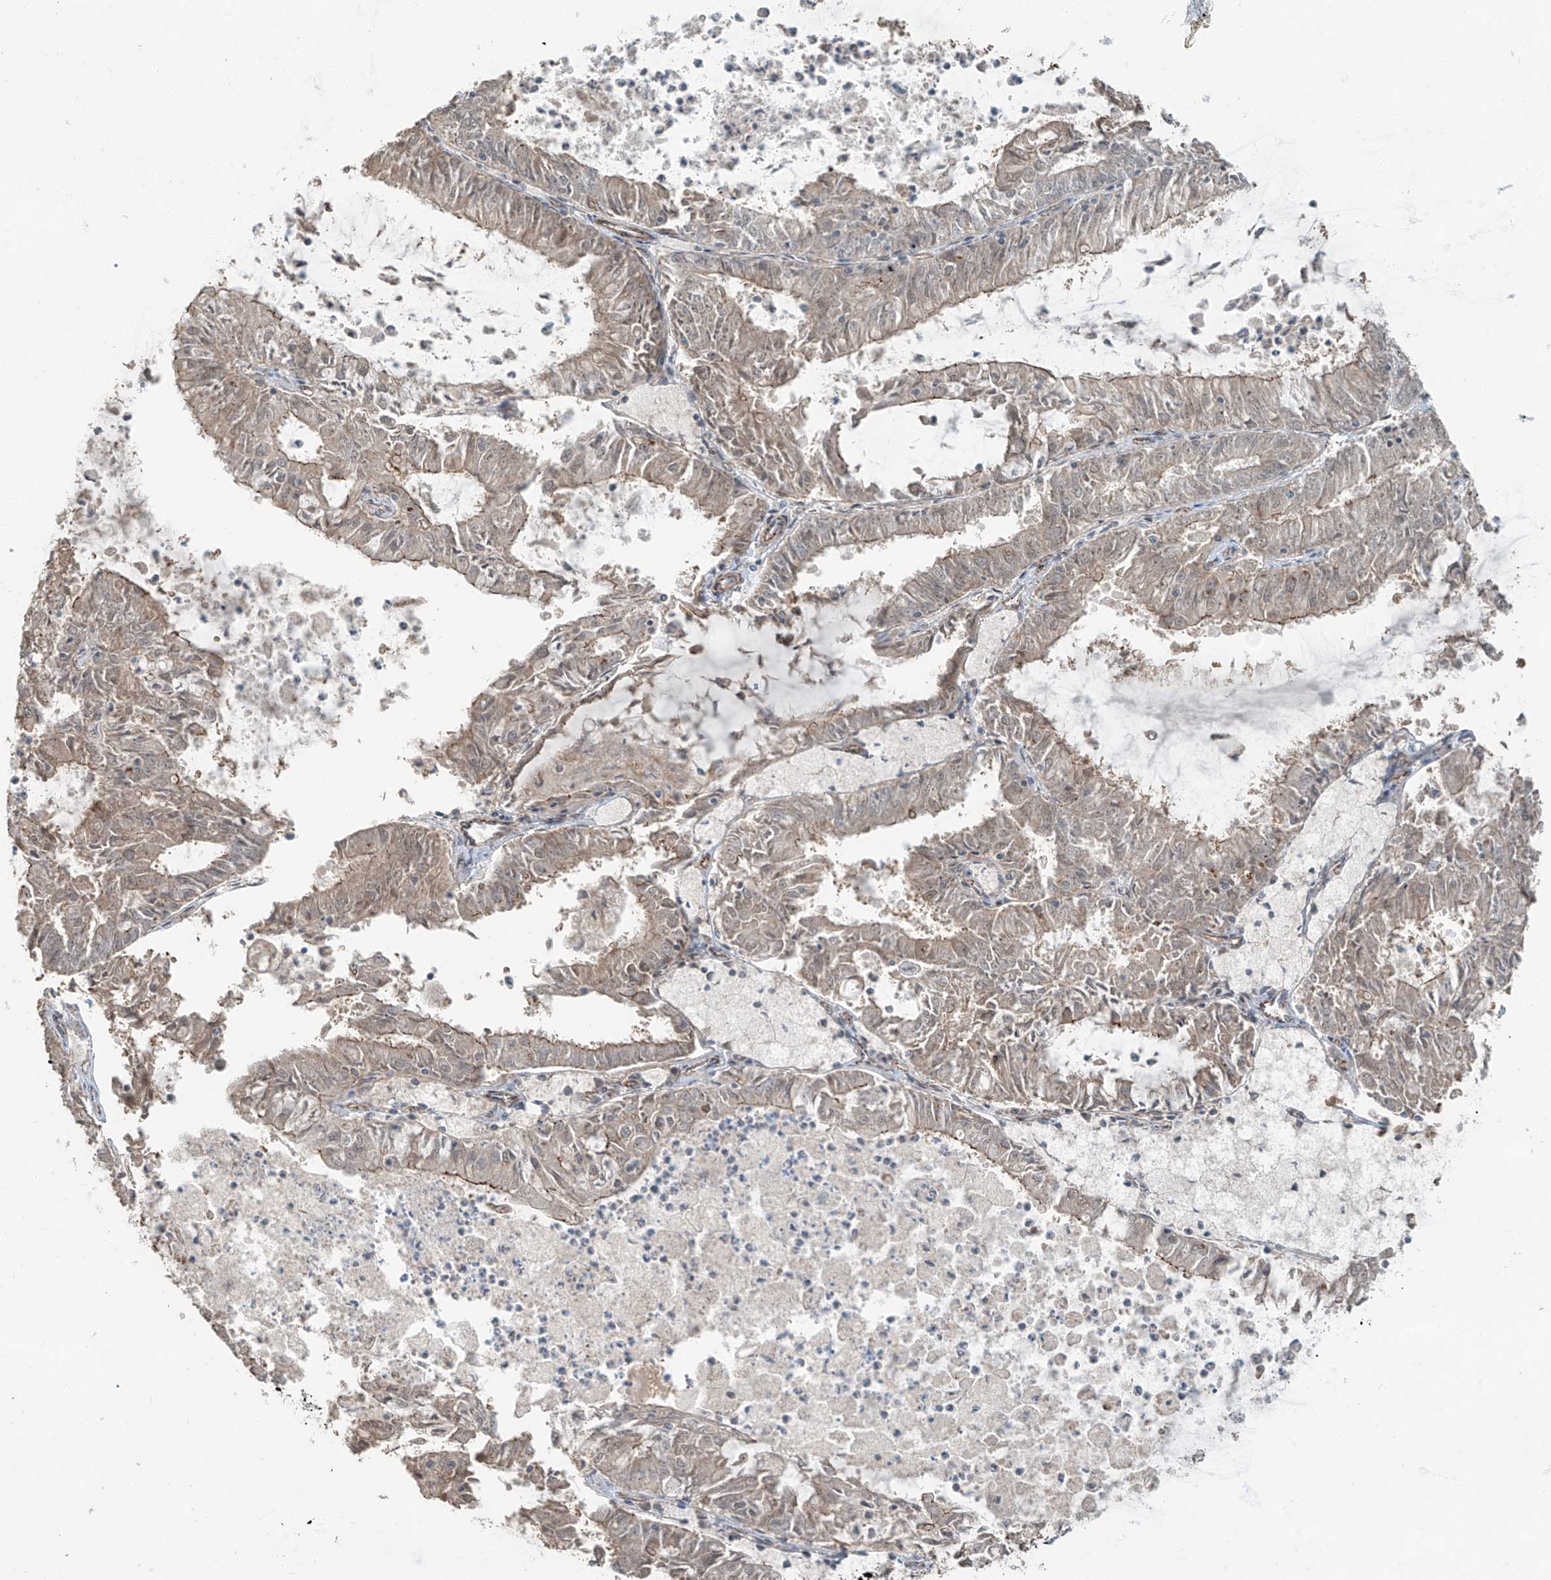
{"staining": {"intensity": "weak", "quantity": ">75%", "location": "cytoplasmic/membranous"}, "tissue": "endometrial cancer", "cell_type": "Tumor cells", "image_type": "cancer", "snomed": [{"axis": "morphology", "description": "Adenocarcinoma, NOS"}, {"axis": "topography", "description": "Endometrium"}], "caption": "Endometrial cancer (adenocarcinoma) stained for a protein exhibits weak cytoplasmic/membranous positivity in tumor cells. (brown staining indicates protein expression, while blue staining denotes nuclei).", "gene": "ZNF16", "patient": {"sex": "female", "age": 57}}